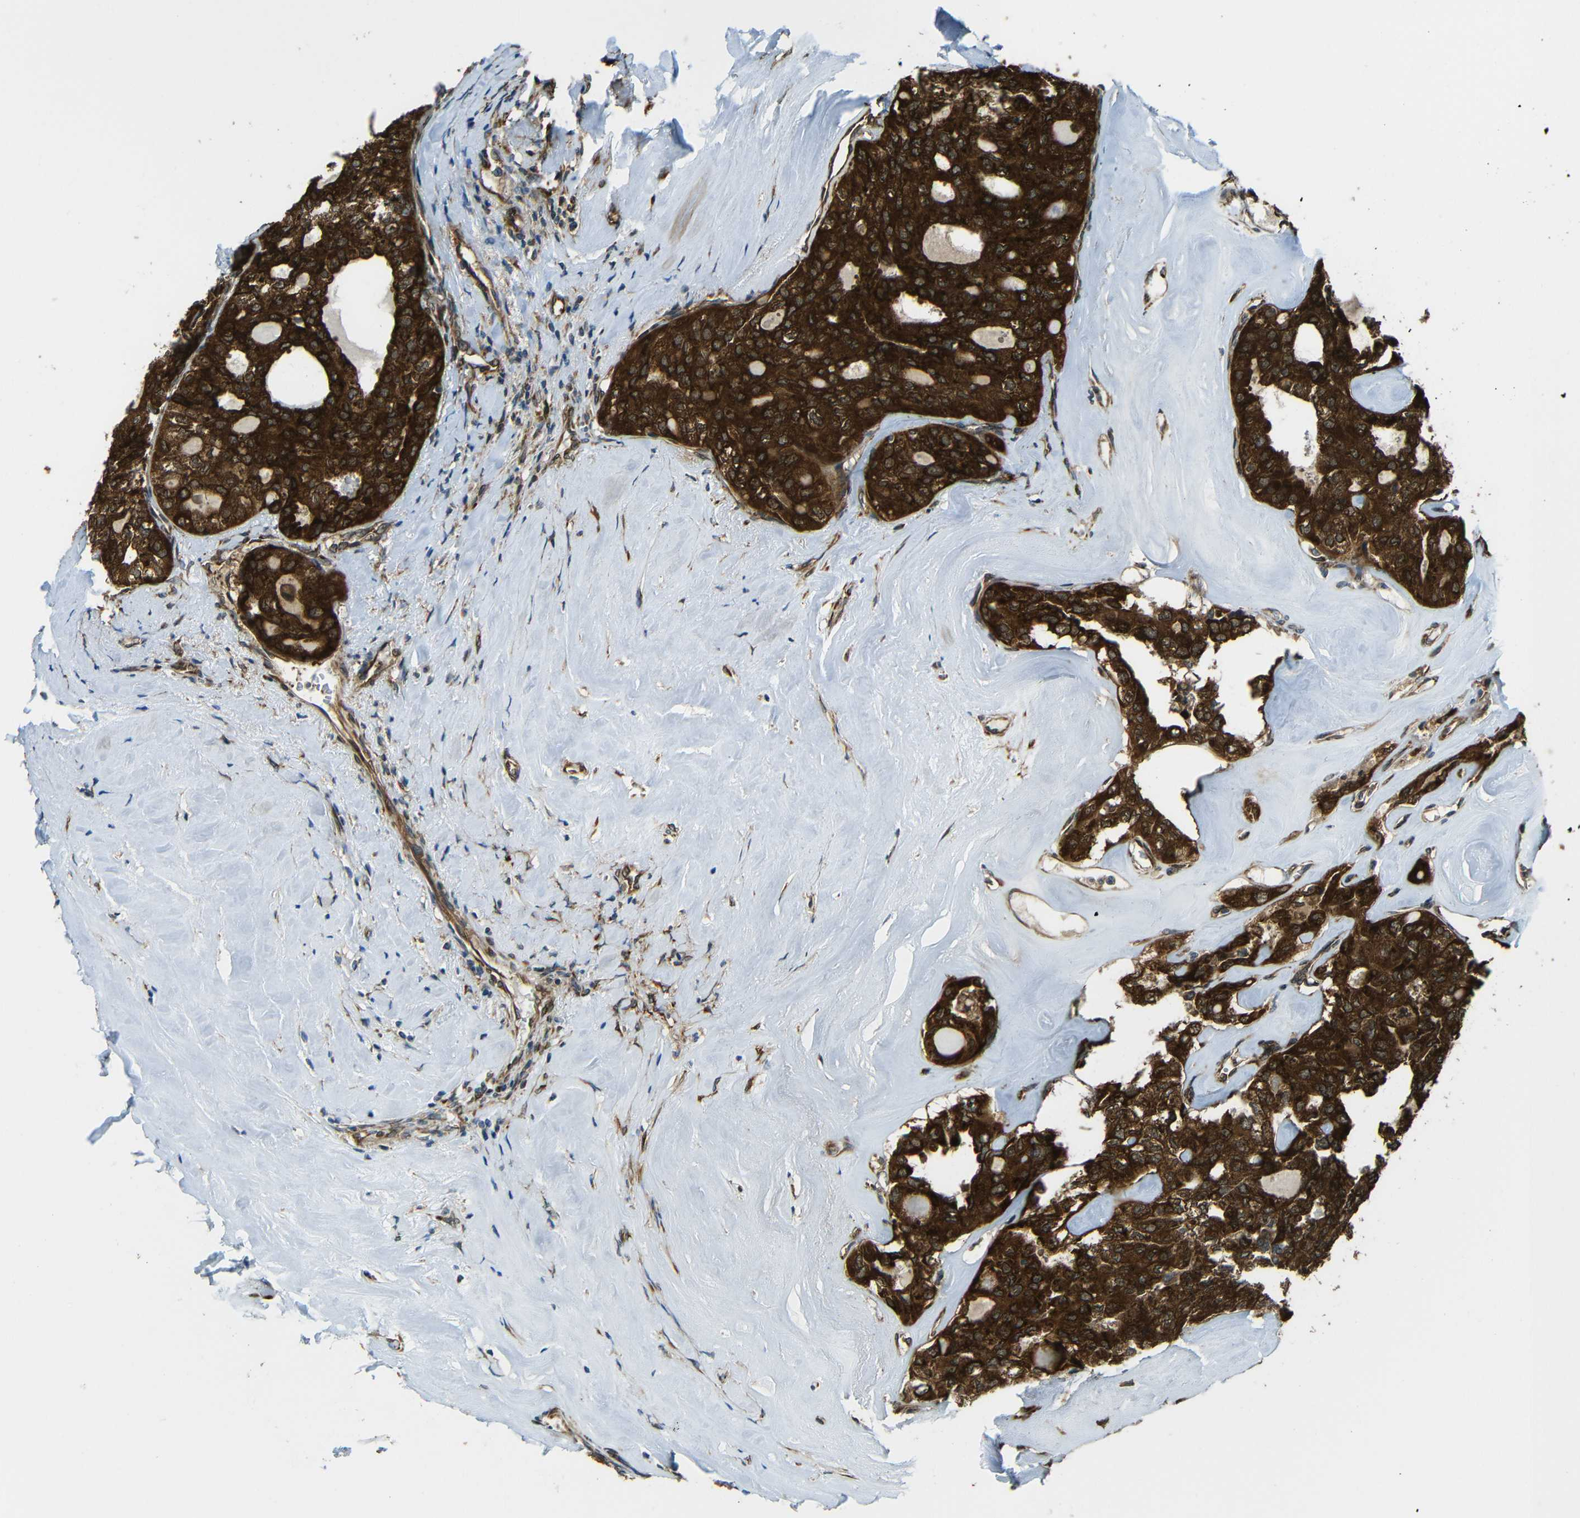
{"staining": {"intensity": "strong", "quantity": ">75%", "location": "cytoplasmic/membranous"}, "tissue": "thyroid cancer", "cell_type": "Tumor cells", "image_type": "cancer", "snomed": [{"axis": "morphology", "description": "Follicular adenoma carcinoma, NOS"}, {"axis": "topography", "description": "Thyroid gland"}], "caption": "The image exhibits immunohistochemical staining of thyroid follicular adenoma carcinoma. There is strong cytoplasmic/membranous positivity is present in about >75% of tumor cells.", "gene": "VAPB", "patient": {"sex": "male", "age": 75}}